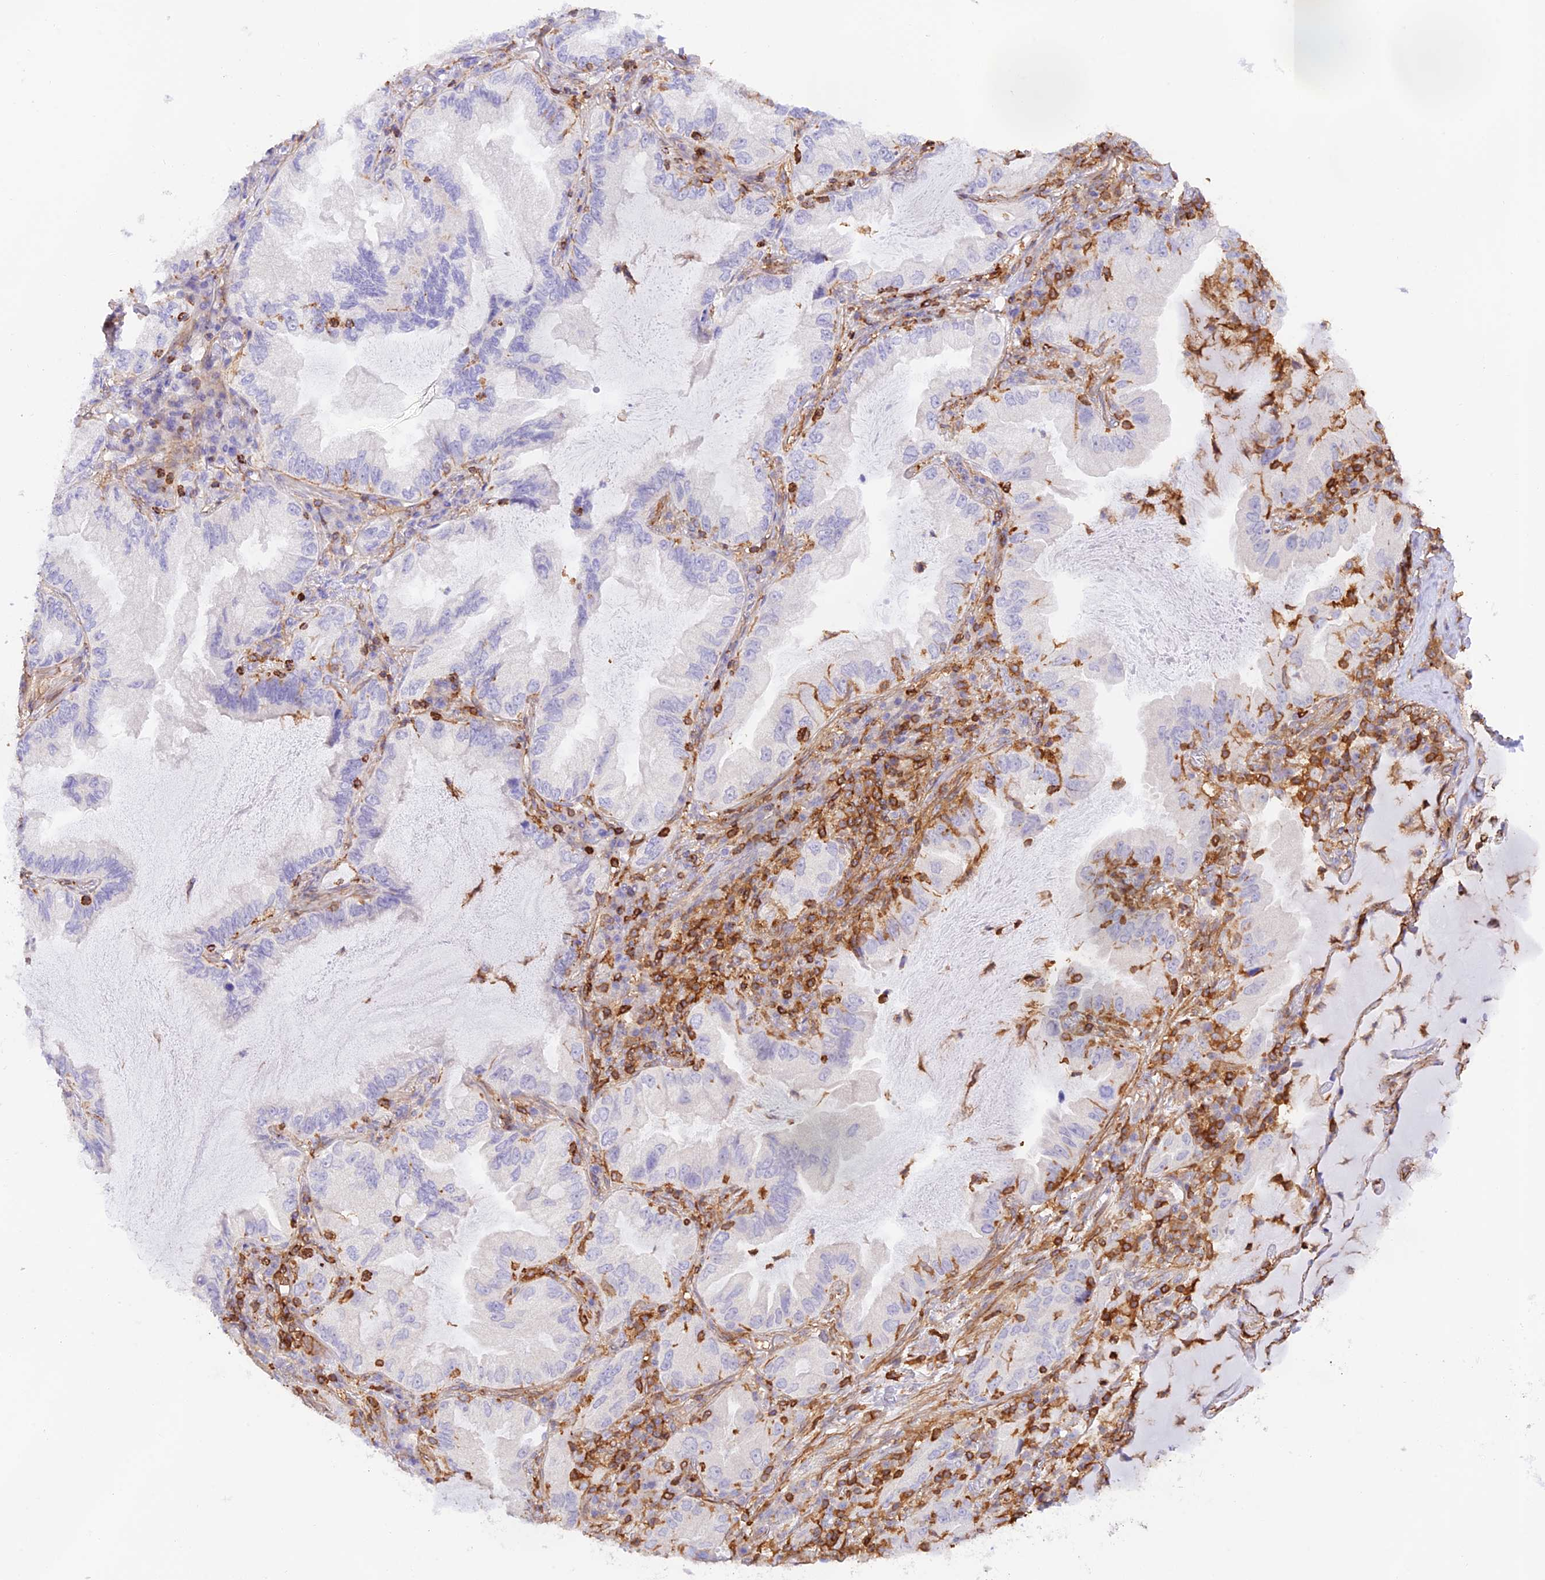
{"staining": {"intensity": "negative", "quantity": "none", "location": "none"}, "tissue": "lung cancer", "cell_type": "Tumor cells", "image_type": "cancer", "snomed": [{"axis": "morphology", "description": "Adenocarcinoma, NOS"}, {"axis": "topography", "description": "Lung"}], "caption": "Tumor cells show no significant expression in adenocarcinoma (lung).", "gene": "DENND1C", "patient": {"sex": "female", "age": 69}}